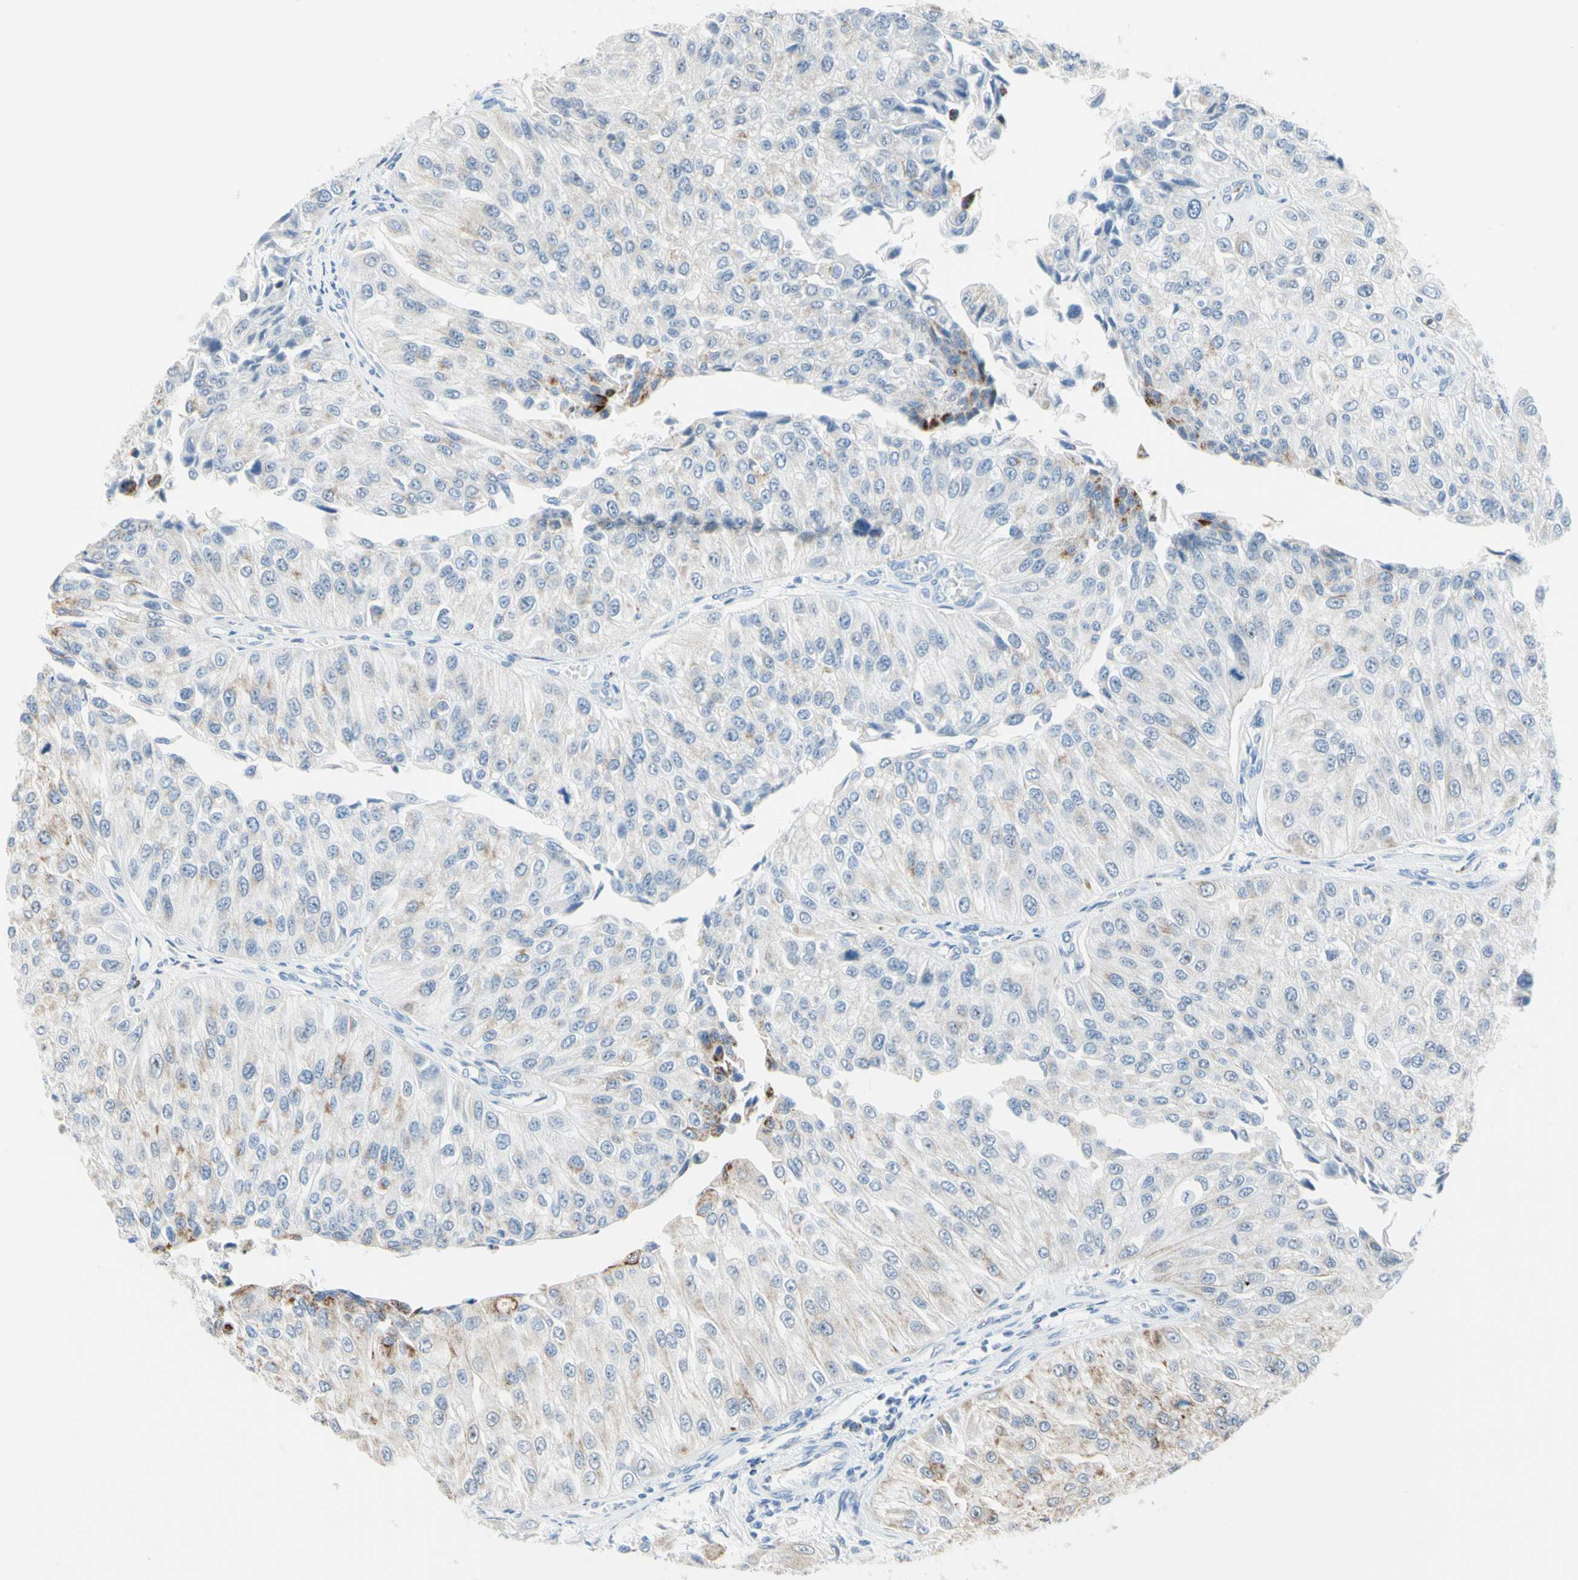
{"staining": {"intensity": "weak", "quantity": "<25%", "location": "cytoplasmic/membranous"}, "tissue": "urothelial cancer", "cell_type": "Tumor cells", "image_type": "cancer", "snomed": [{"axis": "morphology", "description": "Urothelial carcinoma, High grade"}, {"axis": "topography", "description": "Kidney"}, {"axis": "topography", "description": "Urinary bladder"}], "caption": "Micrograph shows no protein staining in tumor cells of urothelial carcinoma (high-grade) tissue.", "gene": "CYSLTR1", "patient": {"sex": "male", "age": 77}}